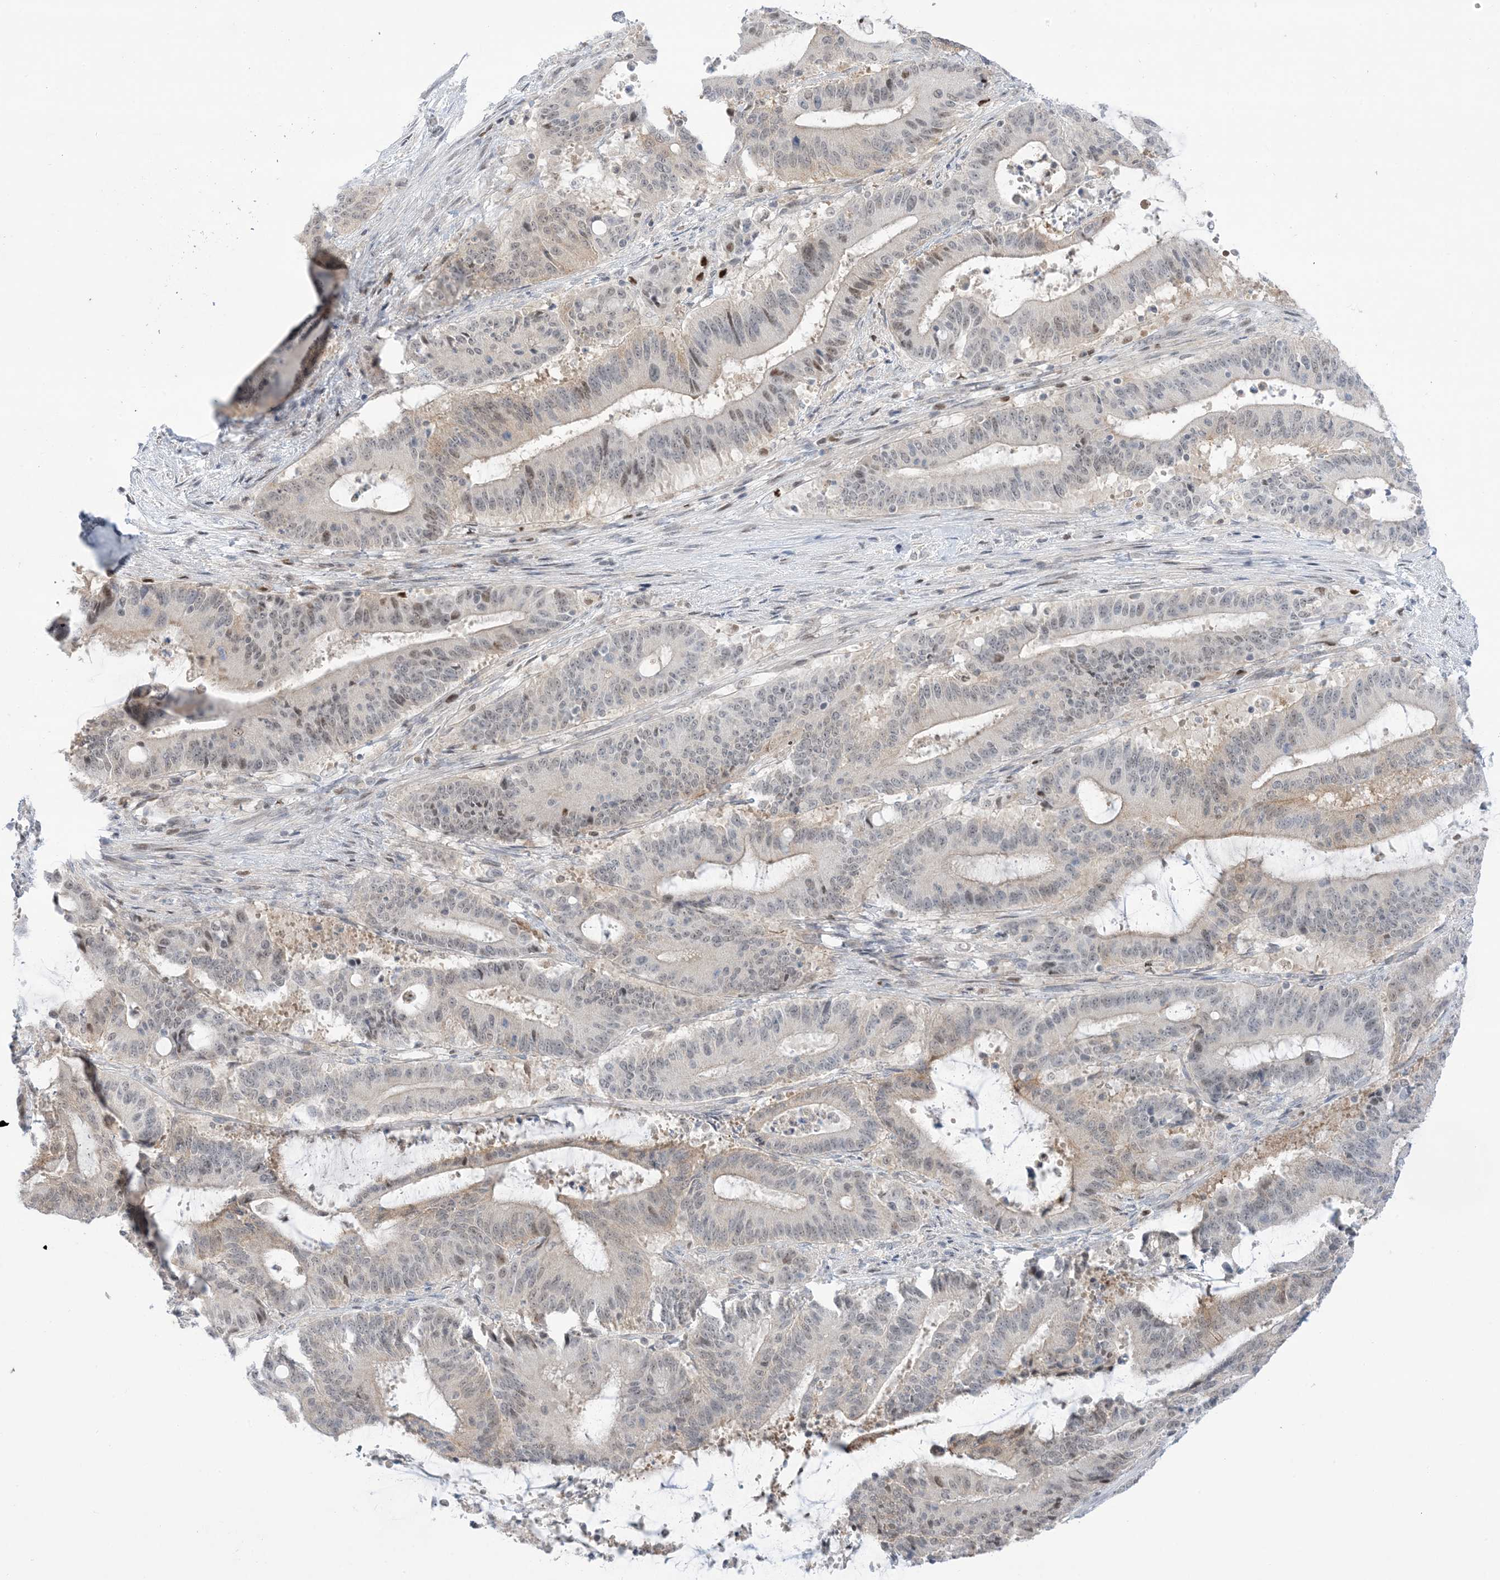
{"staining": {"intensity": "weak", "quantity": "<25%", "location": "nuclear"}, "tissue": "liver cancer", "cell_type": "Tumor cells", "image_type": "cancer", "snomed": [{"axis": "morphology", "description": "Normal tissue, NOS"}, {"axis": "morphology", "description": "Cholangiocarcinoma"}, {"axis": "topography", "description": "Liver"}, {"axis": "topography", "description": "Peripheral nerve tissue"}], "caption": "A high-resolution histopathology image shows immunohistochemistry (IHC) staining of liver cholangiocarcinoma, which reveals no significant staining in tumor cells.", "gene": "TFPT", "patient": {"sex": "female", "age": 73}}